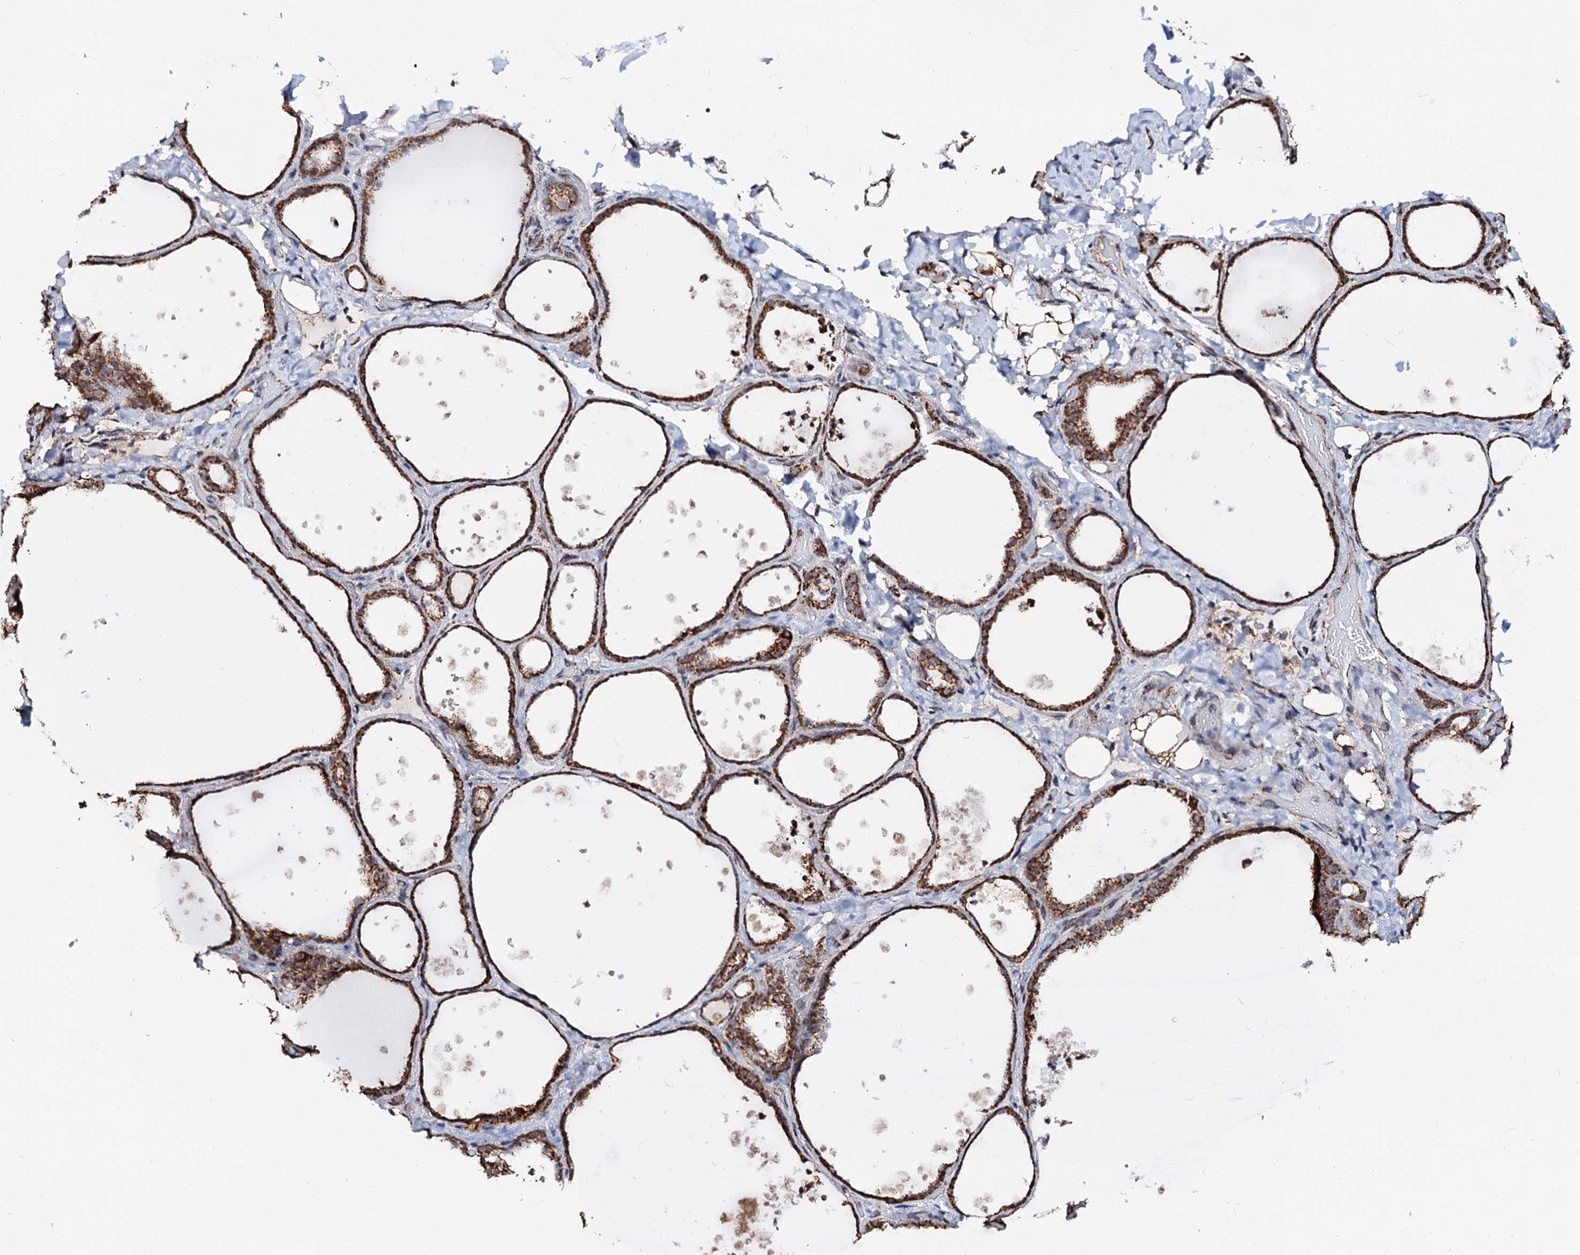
{"staining": {"intensity": "strong", "quantity": ">75%", "location": "cytoplasmic/membranous"}, "tissue": "thyroid gland", "cell_type": "Glandular cells", "image_type": "normal", "snomed": [{"axis": "morphology", "description": "Normal tissue, NOS"}, {"axis": "topography", "description": "Thyroid gland"}], "caption": "DAB immunohistochemical staining of unremarkable thyroid gland shows strong cytoplasmic/membranous protein expression in approximately >75% of glandular cells.", "gene": "SECISBP2L", "patient": {"sex": "female", "age": 44}}